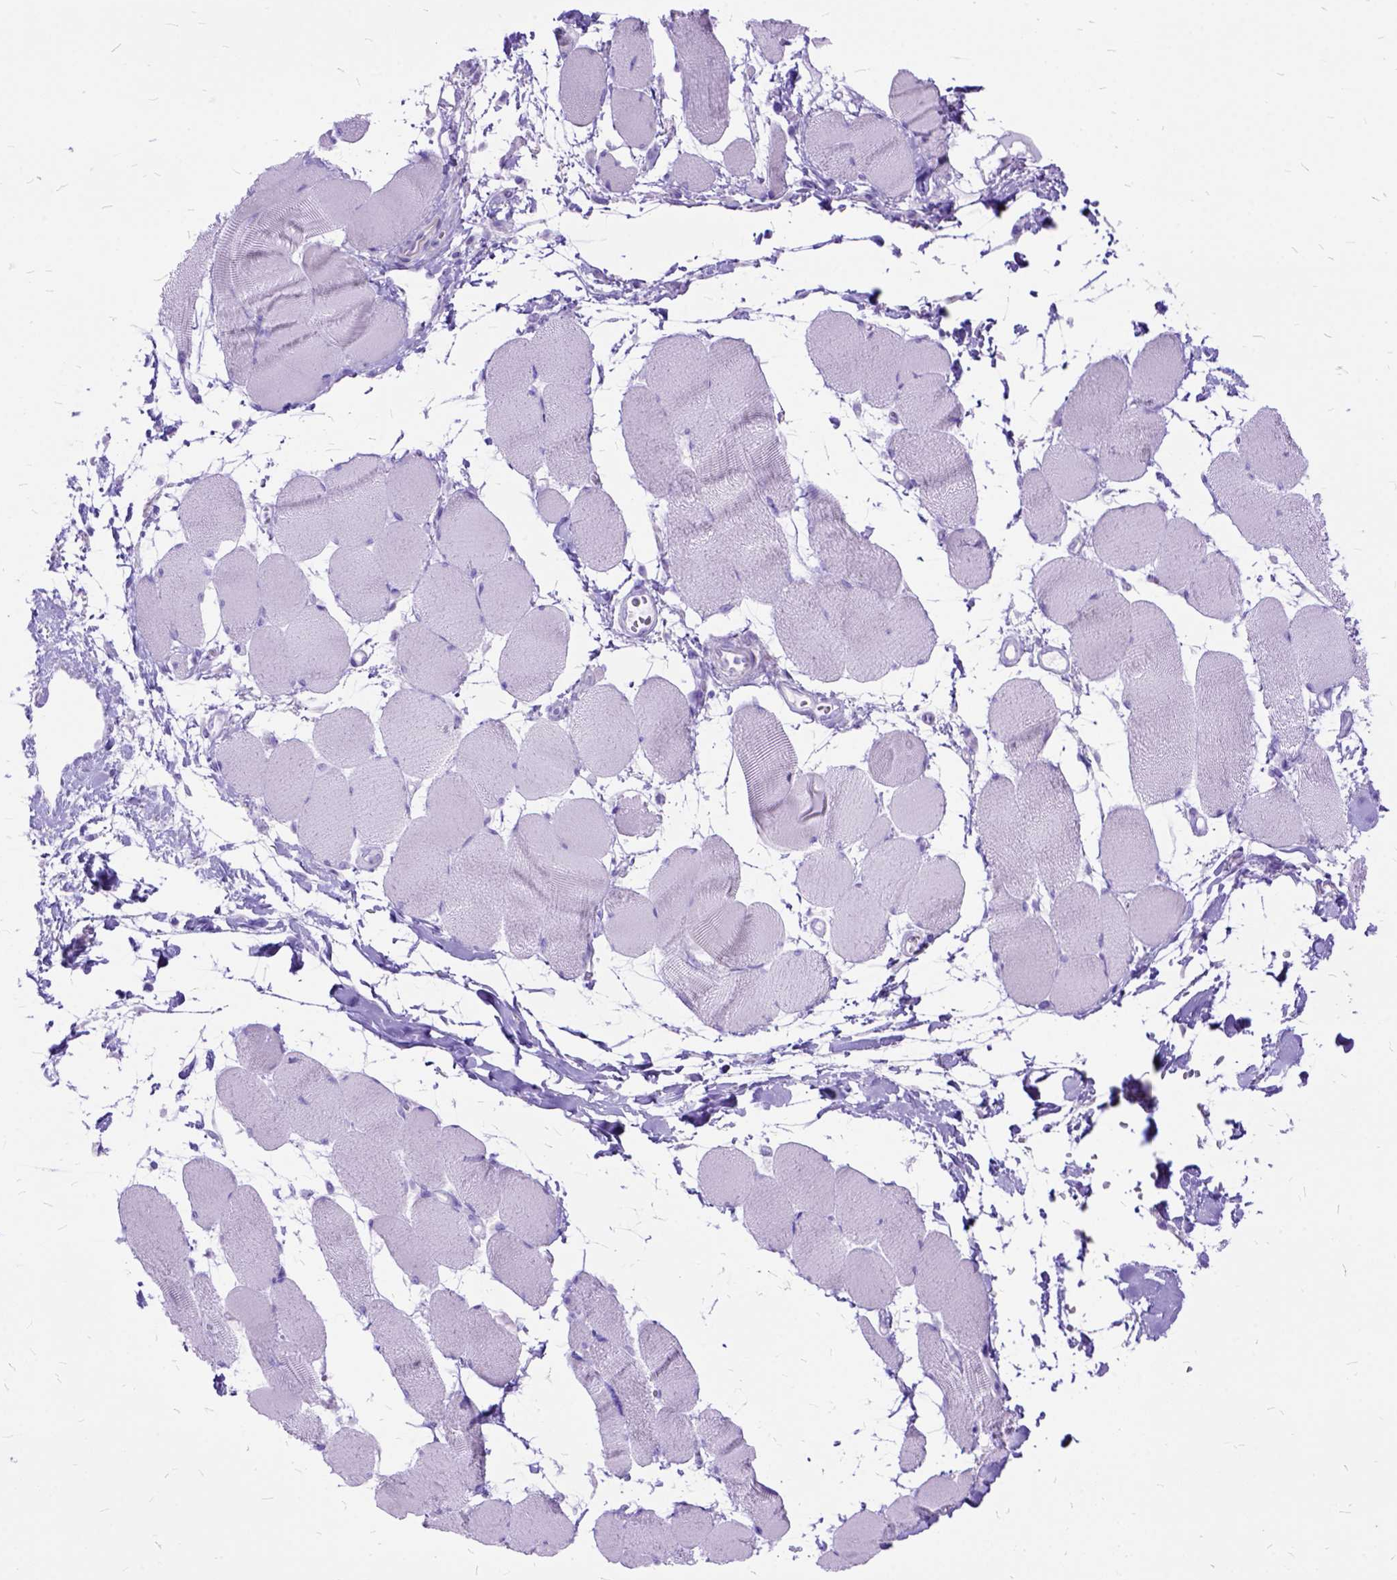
{"staining": {"intensity": "negative", "quantity": "none", "location": "none"}, "tissue": "skeletal muscle", "cell_type": "Myocytes", "image_type": "normal", "snomed": [{"axis": "morphology", "description": "Normal tissue, NOS"}, {"axis": "topography", "description": "Skeletal muscle"}], "caption": "Skeletal muscle stained for a protein using immunohistochemistry (IHC) displays no staining myocytes.", "gene": "DNAH2", "patient": {"sex": "female", "age": 75}}